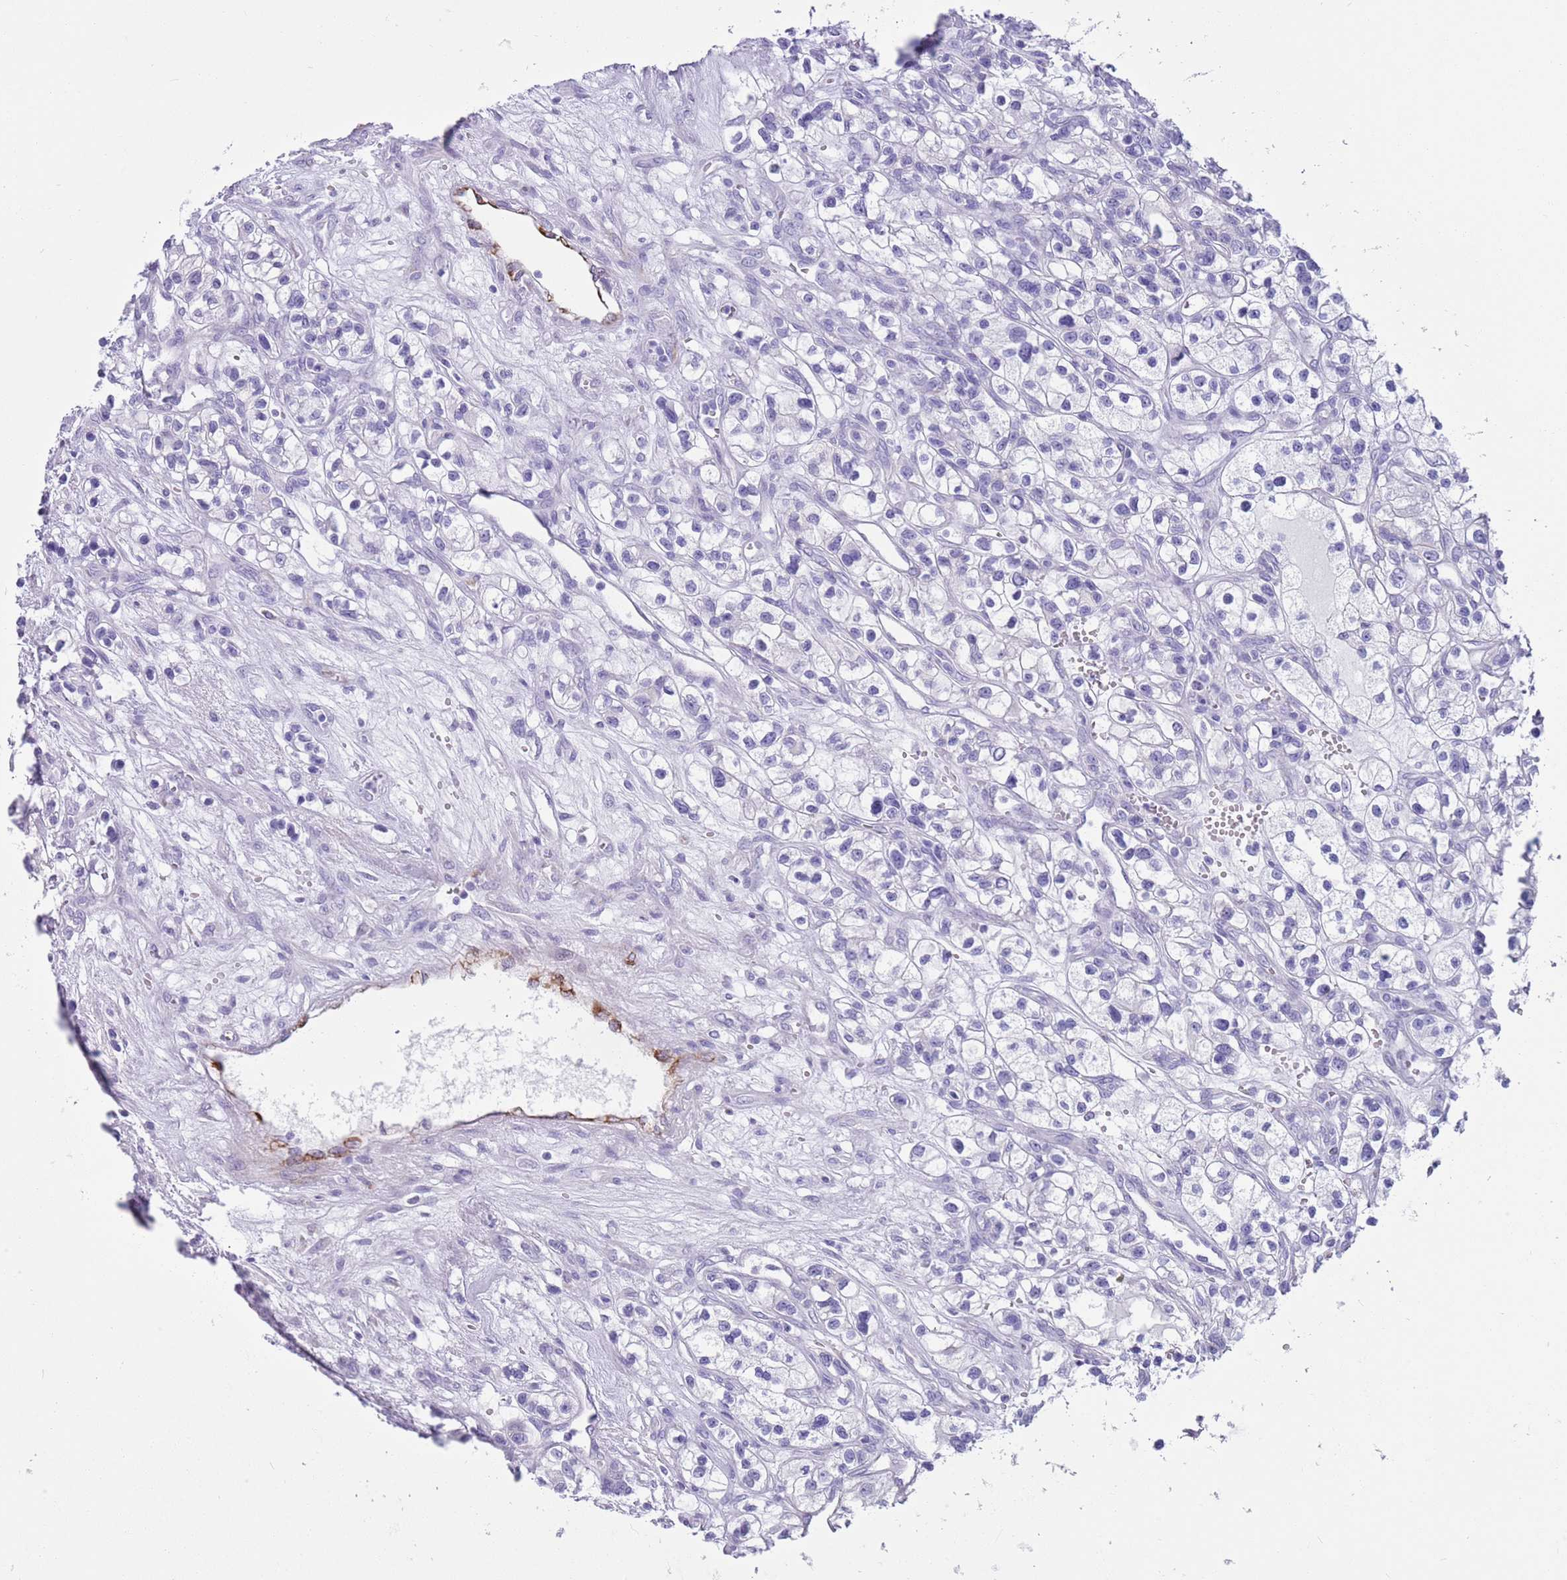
{"staining": {"intensity": "negative", "quantity": "none", "location": "none"}, "tissue": "renal cancer", "cell_type": "Tumor cells", "image_type": "cancer", "snomed": [{"axis": "morphology", "description": "Adenocarcinoma, NOS"}, {"axis": "topography", "description": "Kidney"}], "caption": "Immunohistochemical staining of renal cancer shows no significant expression in tumor cells. (DAB immunohistochemistry (IHC), high magnification).", "gene": "LY6G5B", "patient": {"sex": "female", "age": 57}}